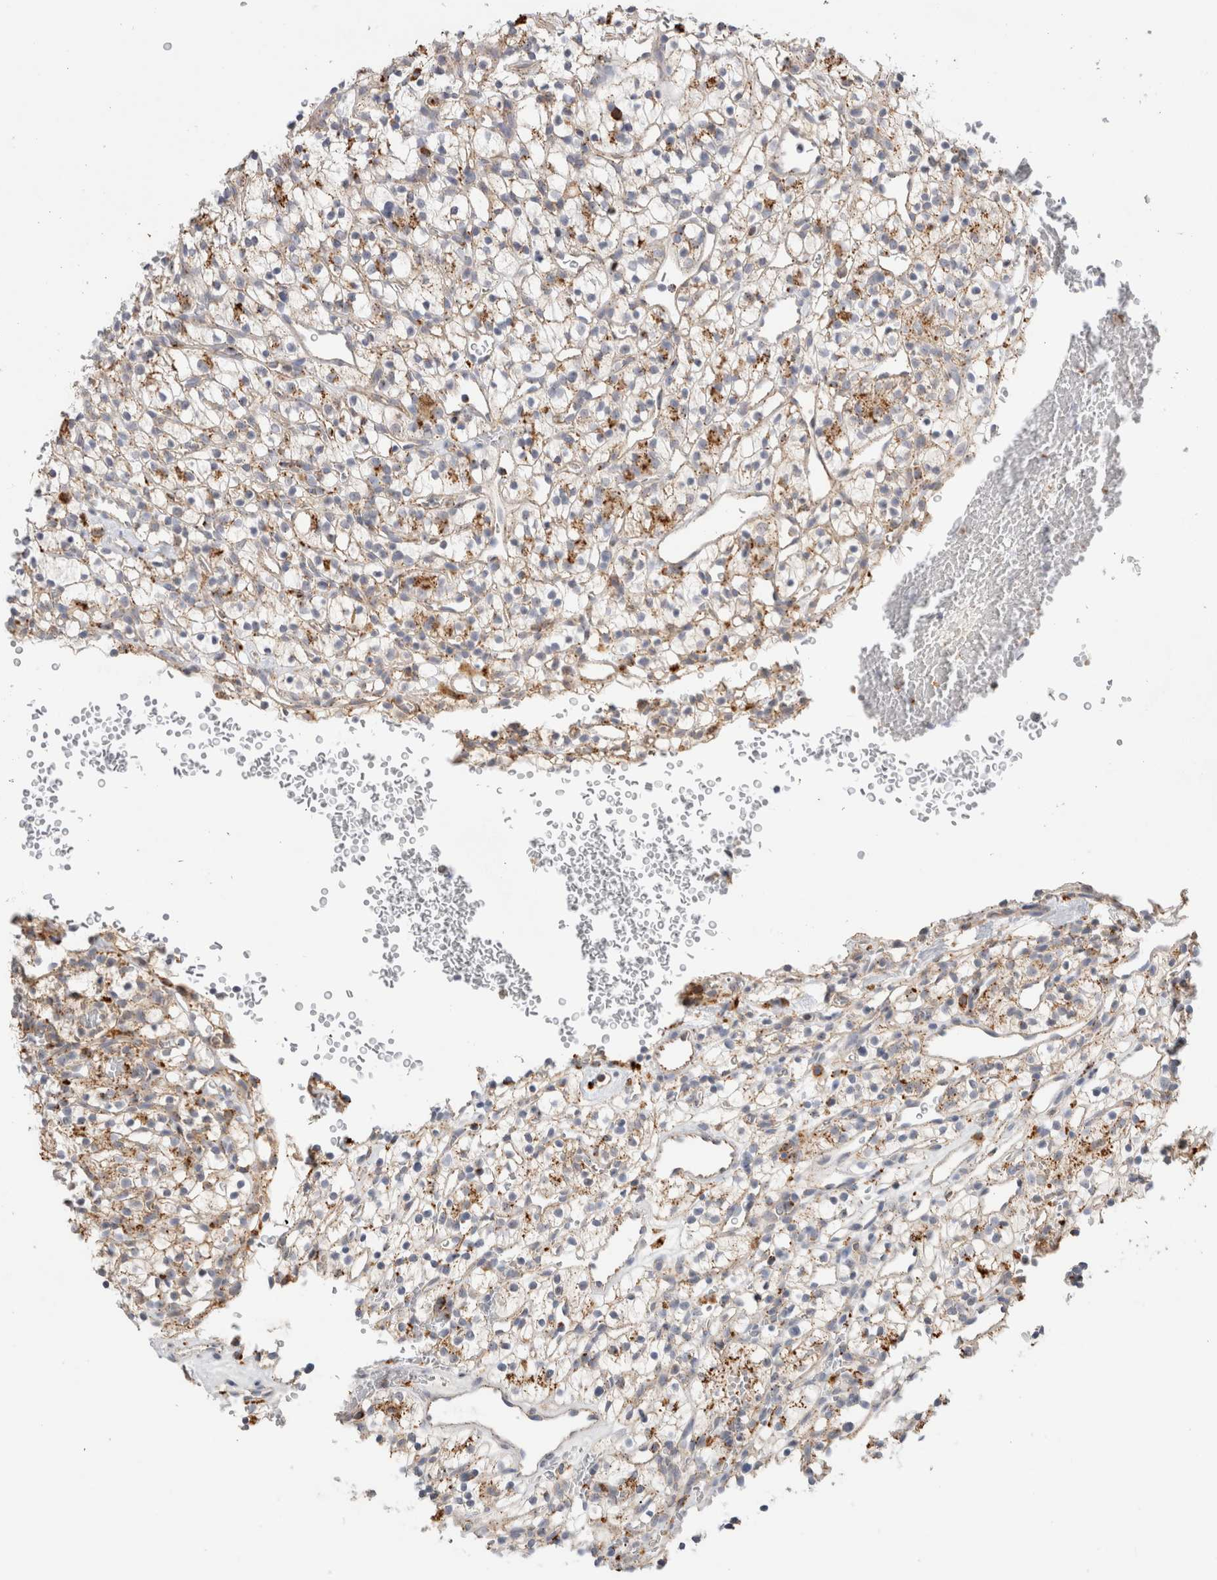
{"staining": {"intensity": "moderate", "quantity": "25%-75%", "location": "cytoplasmic/membranous"}, "tissue": "renal cancer", "cell_type": "Tumor cells", "image_type": "cancer", "snomed": [{"axis": "morphology", "description": "Adenocarcinoma, NOS"}, {"axis": "topography", "description": "Kidney"}], "caption": "Immunohistochemistry (IHC) (DAB (3,3'-diaminobenzidine)) staining of human adenocarcinoma (renal) shows moderate cytoplasmic/membranous protein expression in approximately 25%-75% of tumor cells. (DAB = brown stain, brightfield microscopy at high magnification).", "gene": "GNS", "patient": {"sex": "female", "age": 57}}